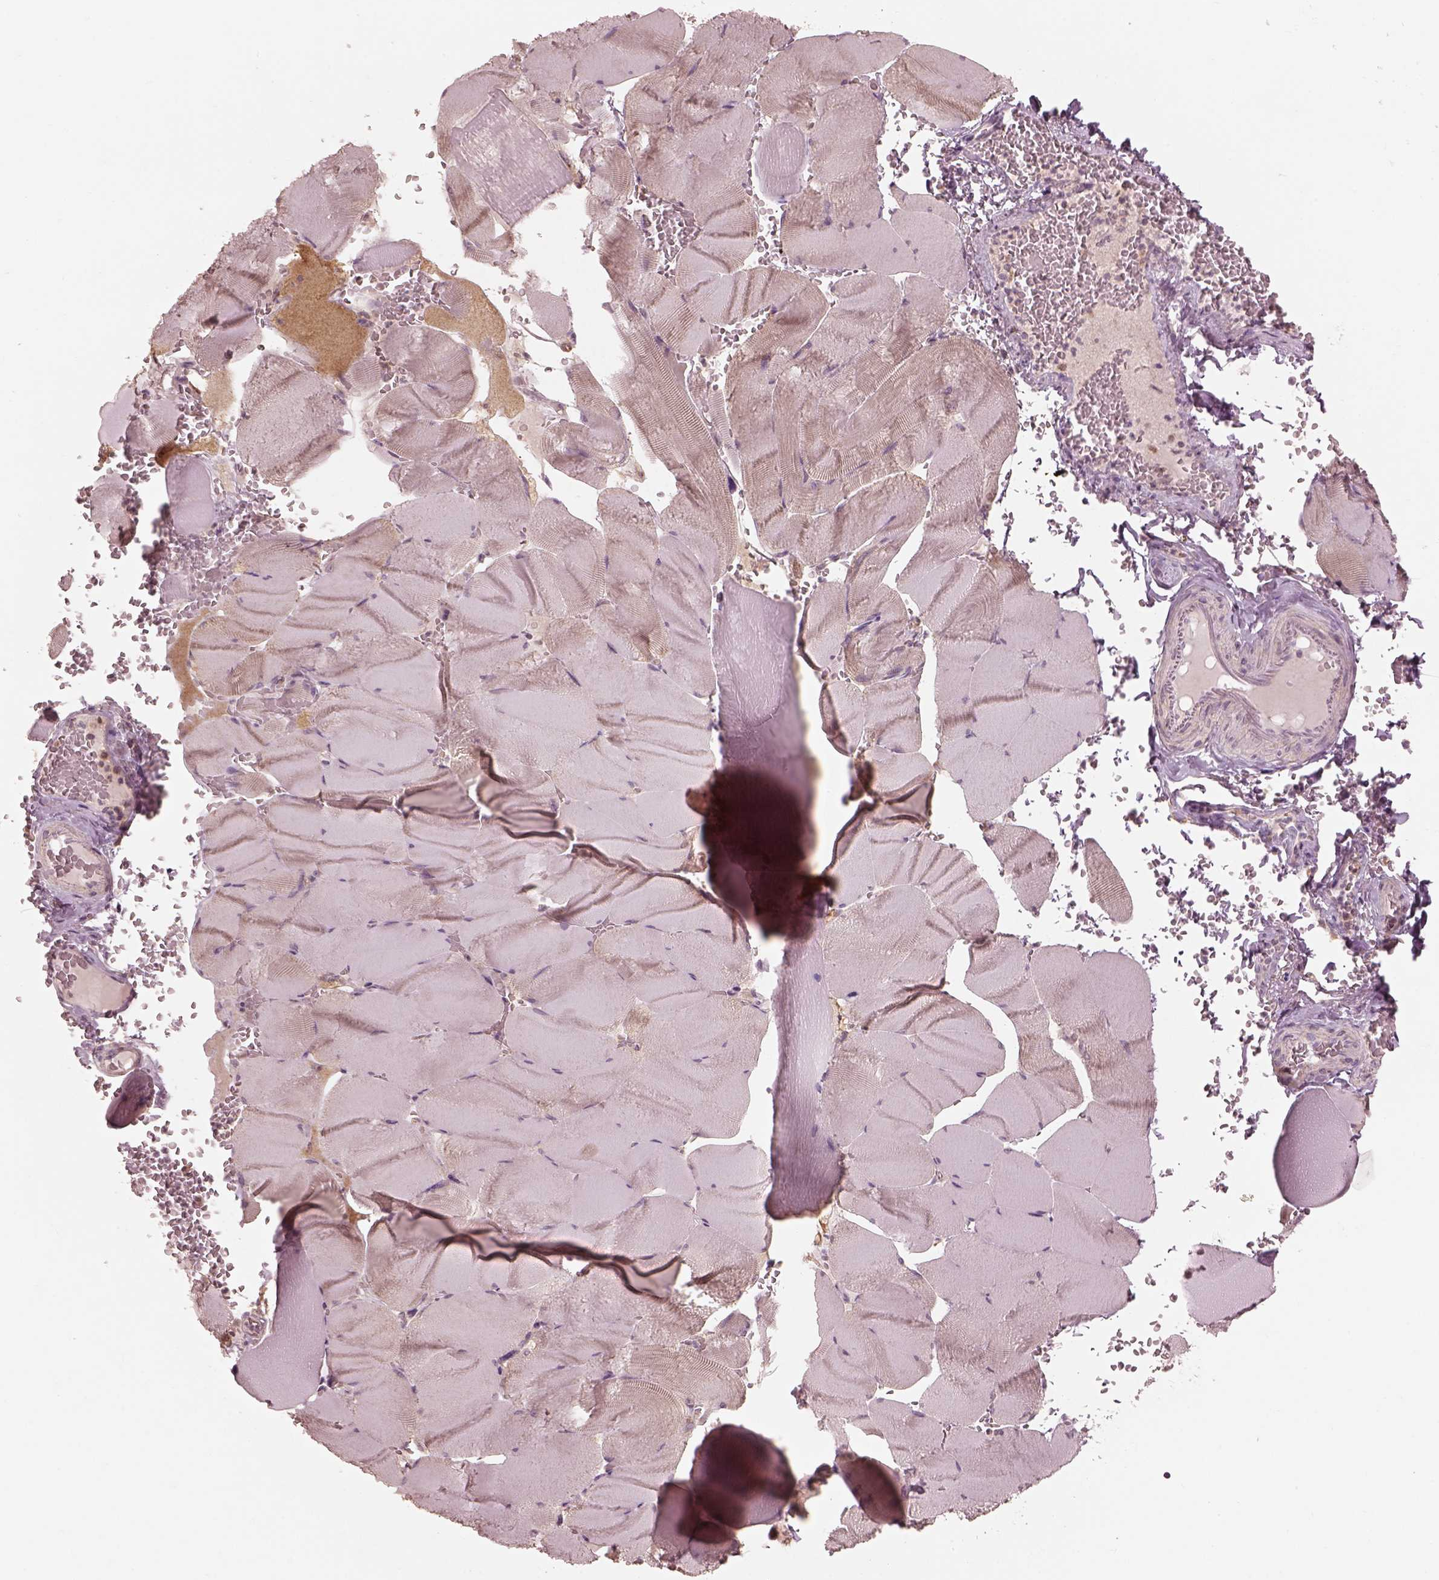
{"staining": {"intensity": "negative", "quantity": "none", "location": "none"}, "tissue": "skeletal muscle", "cell_type": "Myocytes", "image_type": "normal", "snomed": [{"axis": "morphology", "description": "Normal tissue, NOS"}, {"axis": "topography", "description": "Skeletal muscle"}], "caption": "Immunohistochemistry of benign skeletal muscle shows no expression in myocytes.", "gene": "PRKACG", "patient": {"sex": "male", "age": 56}}